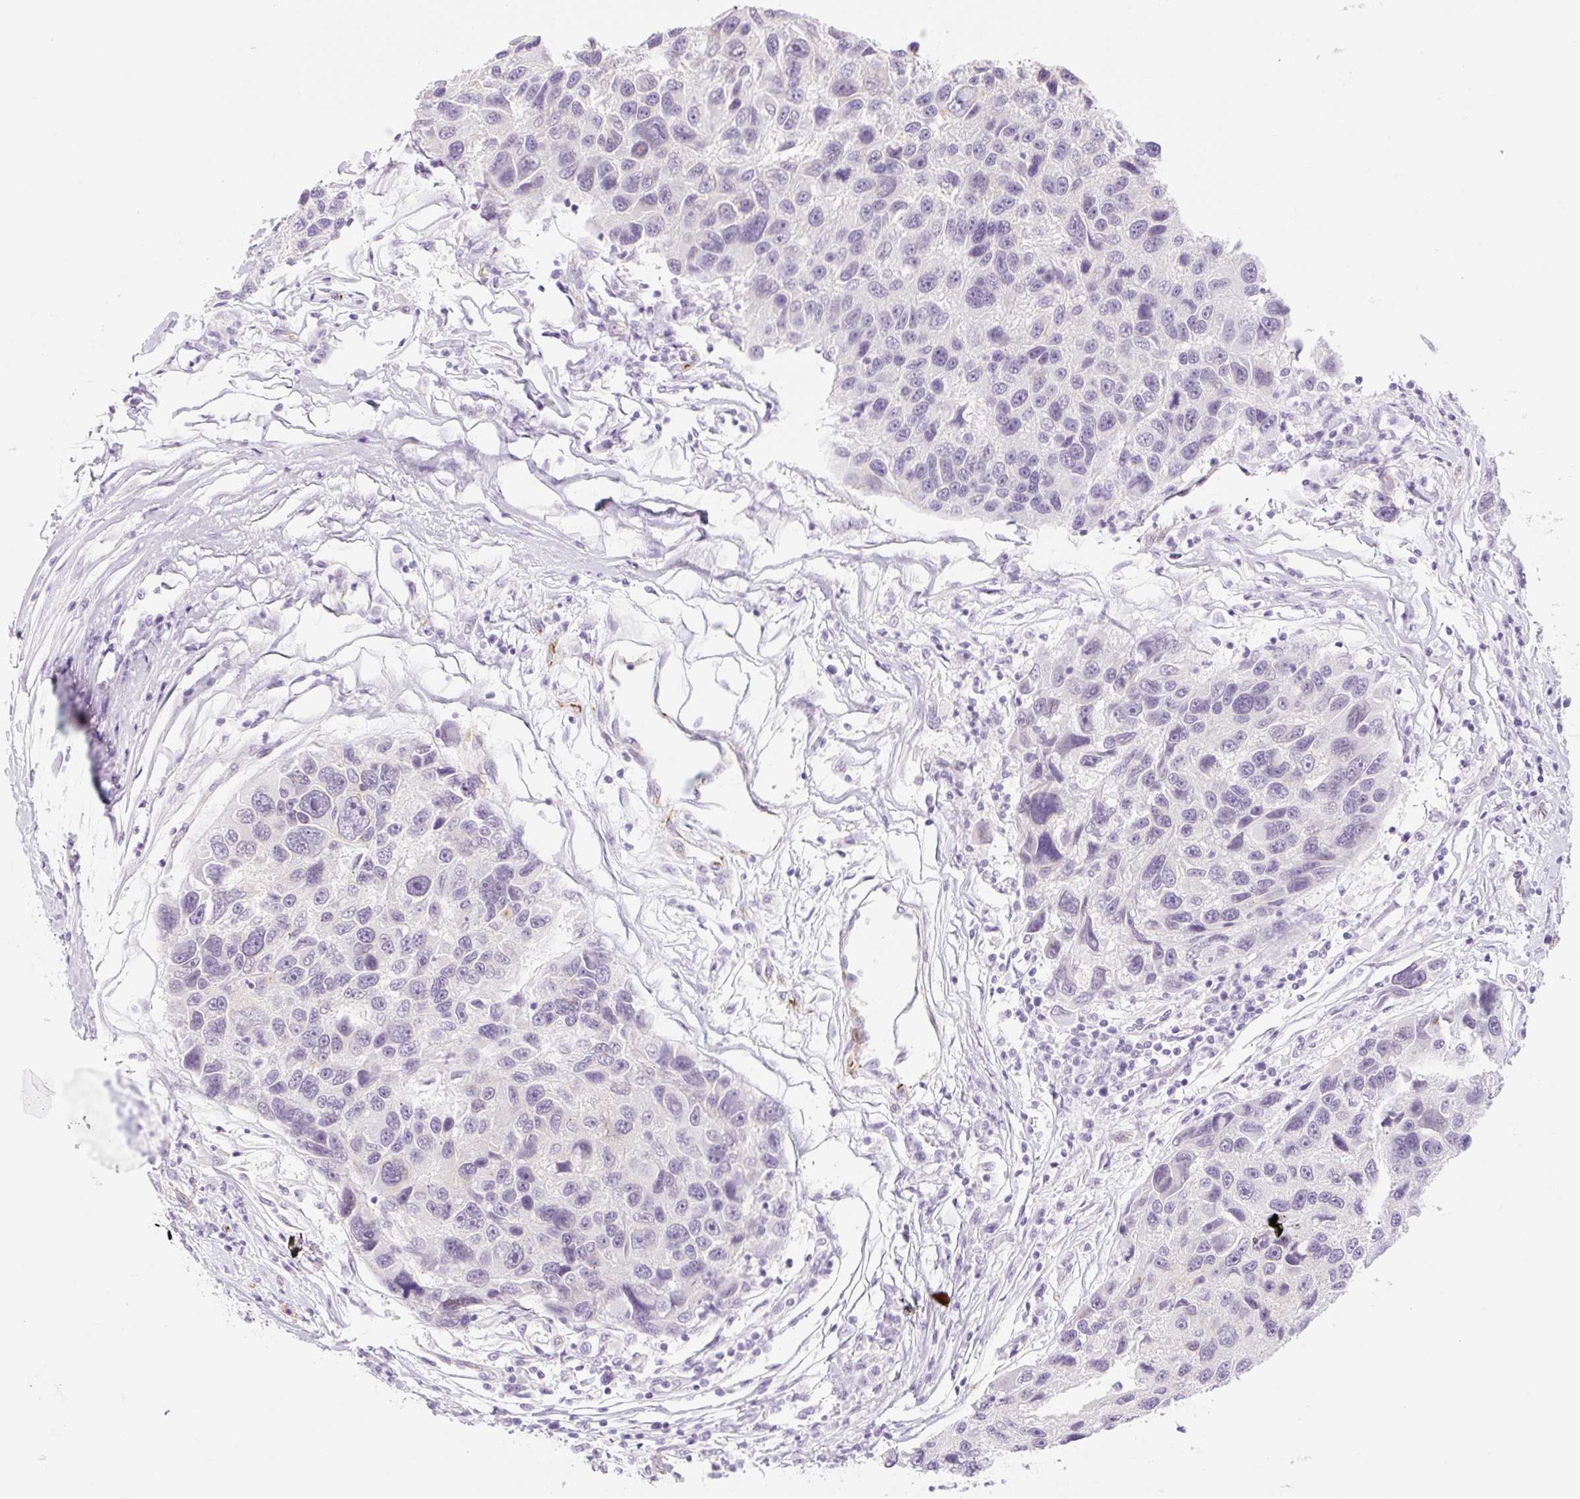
{"staining": {"intensity": "negative", "quantity": "none", "location": "none"}, "tissue": "melanoma", "cell_type": "Tumor cells", "image_type": "cancer", "snomed": [{"axis": "morphology", "description": "Malignant melanoma, NOS"}, {"axis": "topography", "description": "Skin"}], "caption": "Immunohistochemical staining of human melanoma shows no significant staining in tumor cells.", "gene": "TAF1L", "patient": {"sex": "male", "age": 53}}